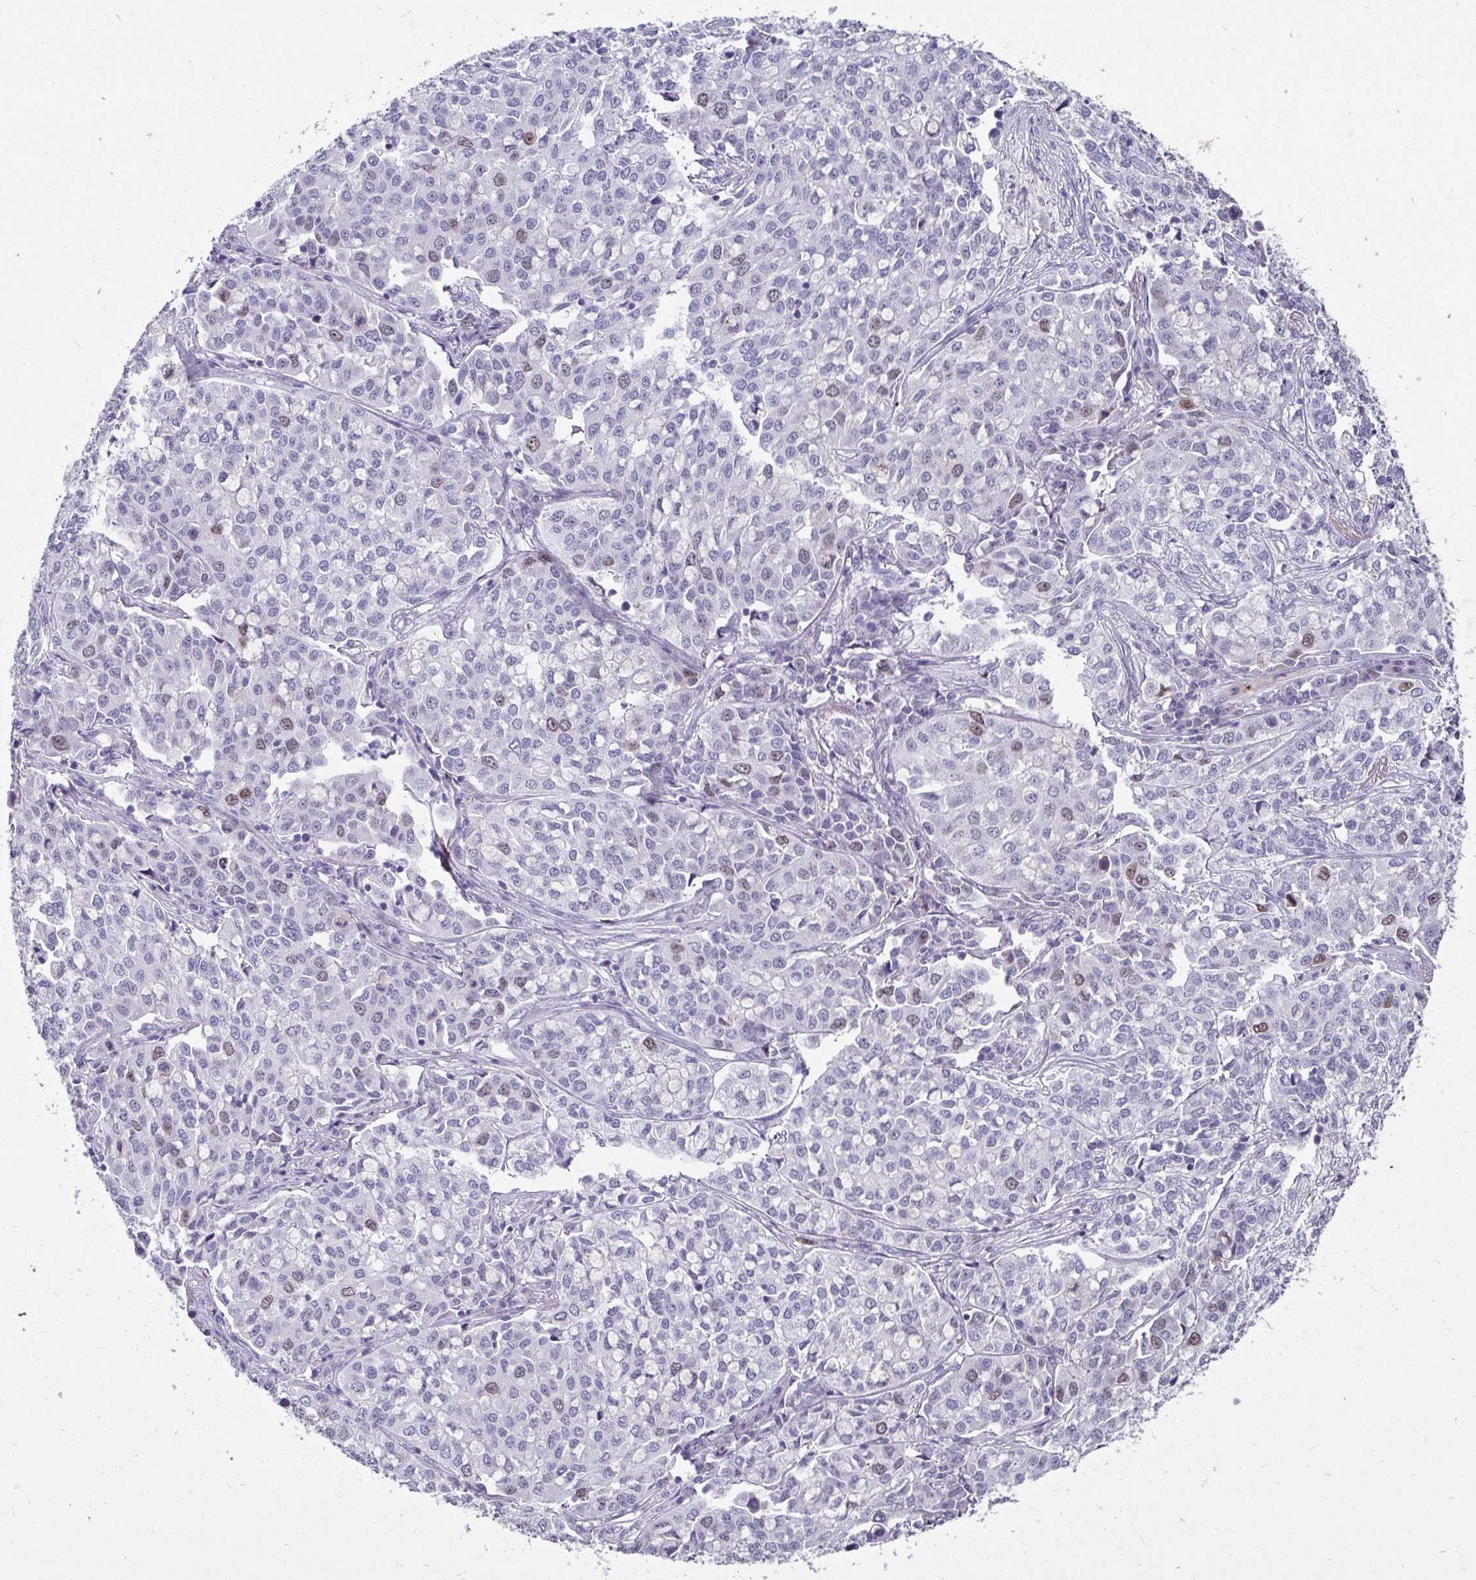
{"staining": {"intensity": "moderate", "quantity": "<25%", "location": "nuclear"}, "tissue": "lung cancer", "cell_type": "Tumor cells", "image_type": "cancer", "snomed": [{"axis": "morphology", "description": "Adenocarcinoma, NOS"}, {"axis": "morphology", "description": "Adenocarcinoma, metastatic, NOS"}, {"axis": "topography", "description": "Lymph node"}, {"axis": "topography", "description": "Lung"}], "caption": "High-magnification brightfield microscopy of lung cancer stained with DAB (3,3'-diaminobenzidine) (brown) and counterstained with hematoxylin (blue). tumor cells exhibit moderate nuclear positivity is present in approximately<25% of cells.", "gene": "ANLN", "patient": {"sex": "female", "age": 65}}